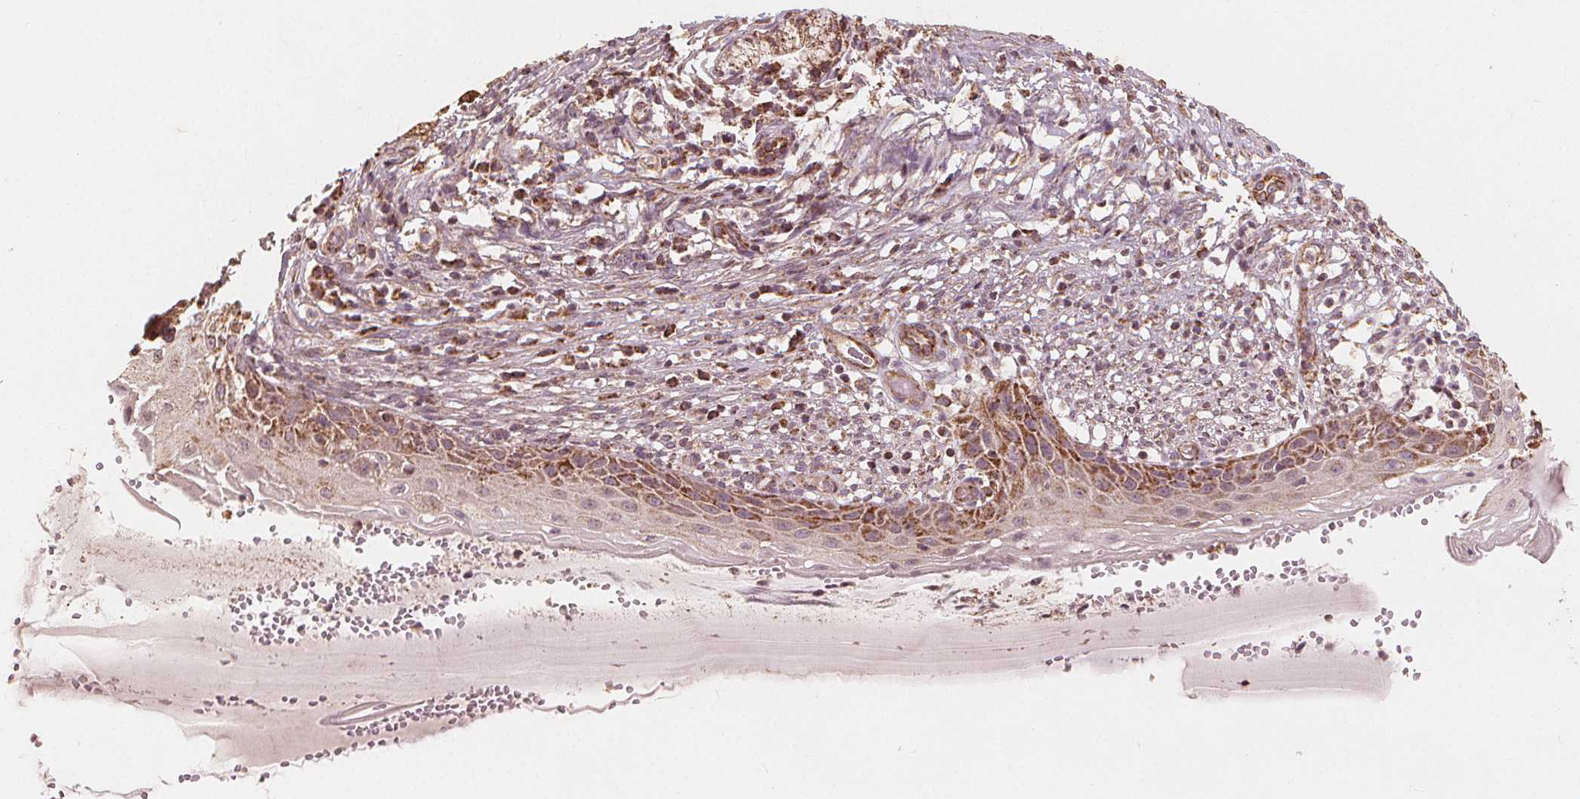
{"staining": {"intensity": "moderate", "quantity": "25%-75%", "location": "cytoplasmic/membranous"}, "tissue": "cervix", "cell_type": "Glandular cells", "image_type": "normal", "snomed": [{"axis": "morphology", "description": "Normal tissue, NOS"}, {"axis": "topography", "description": "Cervix"}], "caption": "Protein analysis of unremarkable cervix exhibits moderate cytoplasmic/membranous staining in approximately 25%-75% of glandular cells. The staining was performed using DAB, with brown indicating positive protein expression. Nuclei are stained blue with hematoxylin.", "gene": "PEX26", "patient": {"sex": "female", "age": 37}}